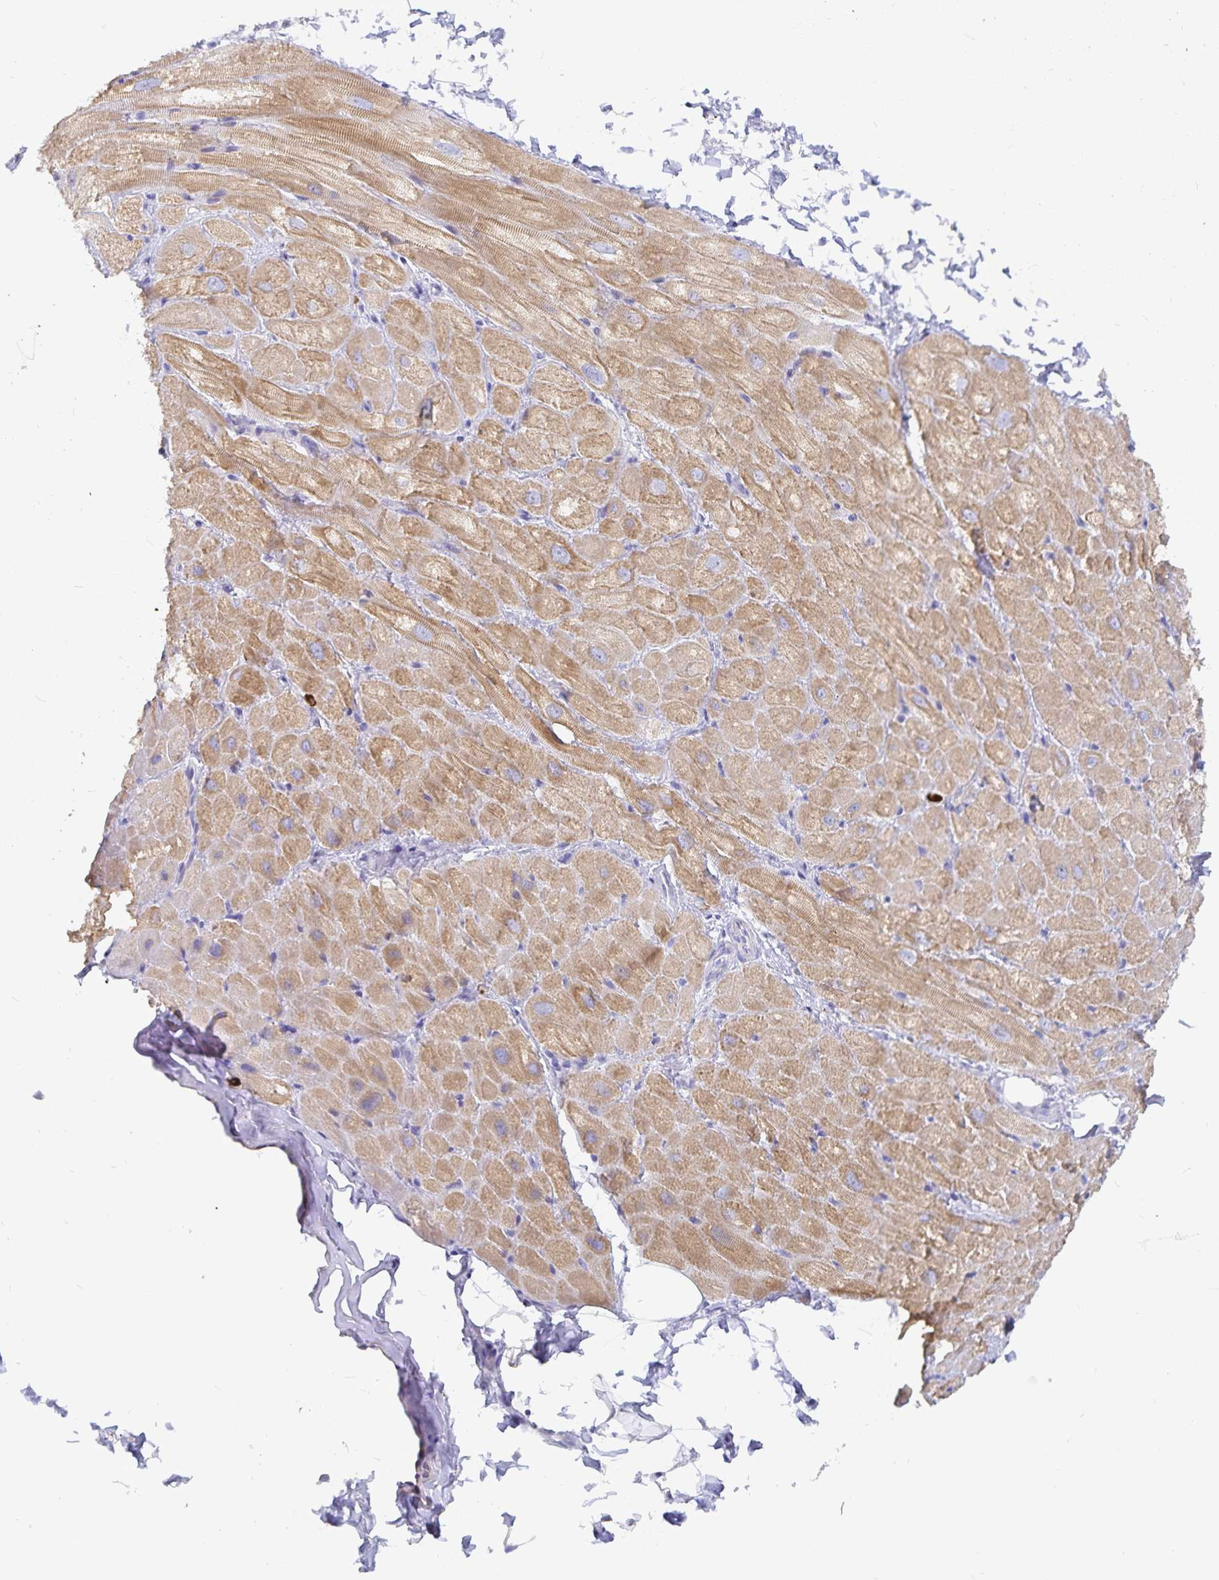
{"staining": {"intensity": "moderate", "quantity": ">75%", "location": "cytoplasmic/membranous"}, "tissue": "heart muscle", "cell_type": "Cardiomyocytes", "image_type": "normal", "snomed": [{"axis": "morphology", "description": "Normal tissue, NOS"}, {"axis": "topography", "description": "Heart"}], "caption": "Human heart muscle stained for a protein (brown) displays moderate cytoplasmic/membranous positive positivity in about >75% of cardiomyocytes.", "gene": "PKHD1", "patient": {"sex": "male", "age": 62}}